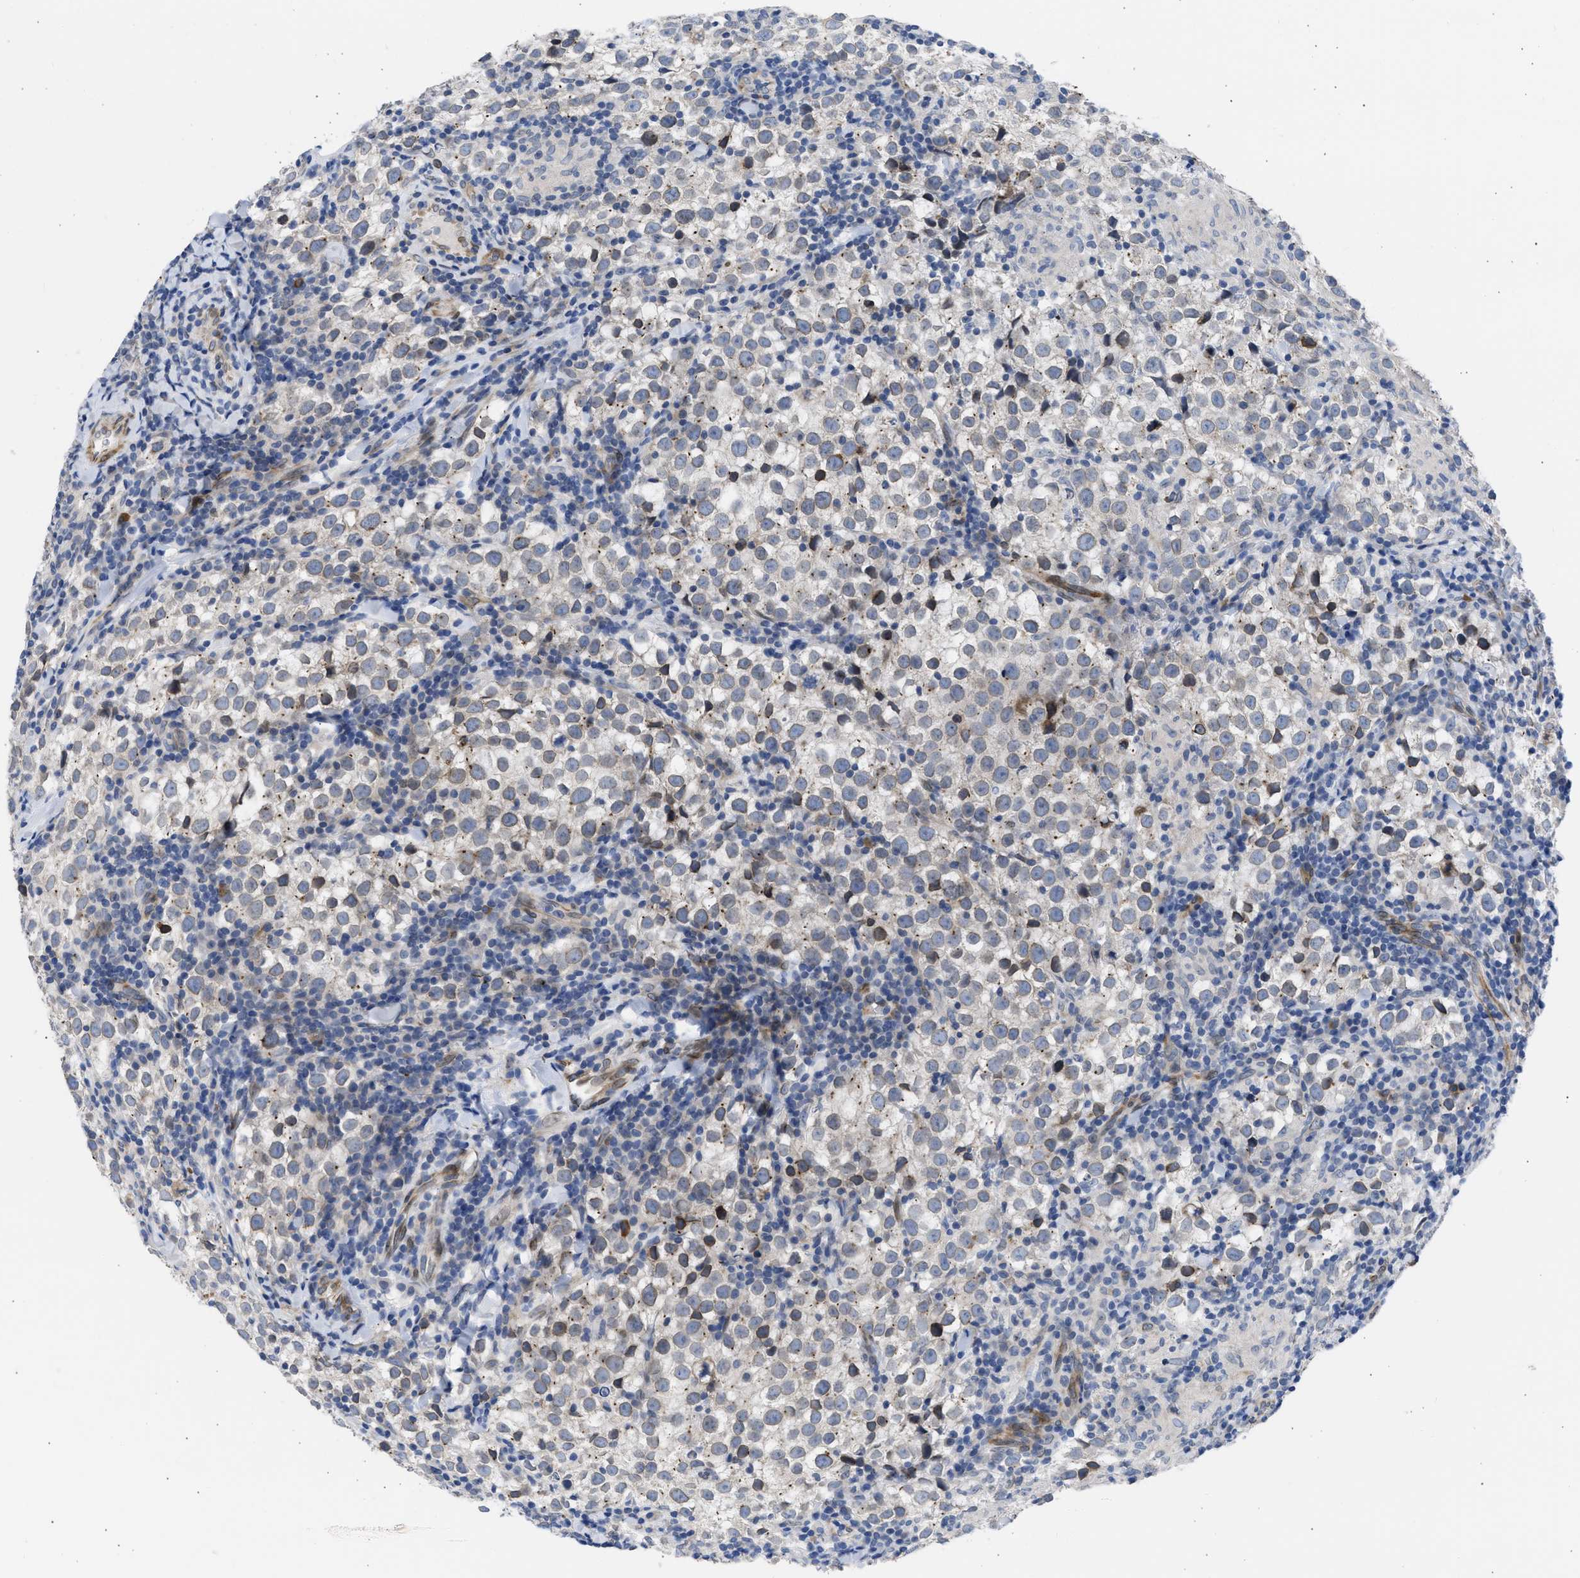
{"staining": {"intensity": "moderate", "quantity": "<25%", "location": "cytoplasmic/membranous,nuclear"}, "tissue": "testis cancer", "cell_type": "Tumor cells", "image_type": "cancer", "snomed": [{"axis": "morphology", "description": "Seminoma, NOS"}, {"axis": "morphology", "description": "Carcinoma, Embryonal, NOS"}, {"axis": "topography", "description": "Testis"}], "caption": "Immunohistochemical staining of testis embryonal carcinoma shows low levels of moderate cytoplasmic/membranous and nuclear staining in approximately <25% of tumor cells. (DAB IHC, brown staining for protein, blue staining for nuclei).", "gene": "NUP35", "patient": {"sex": "male", "age": 36}}